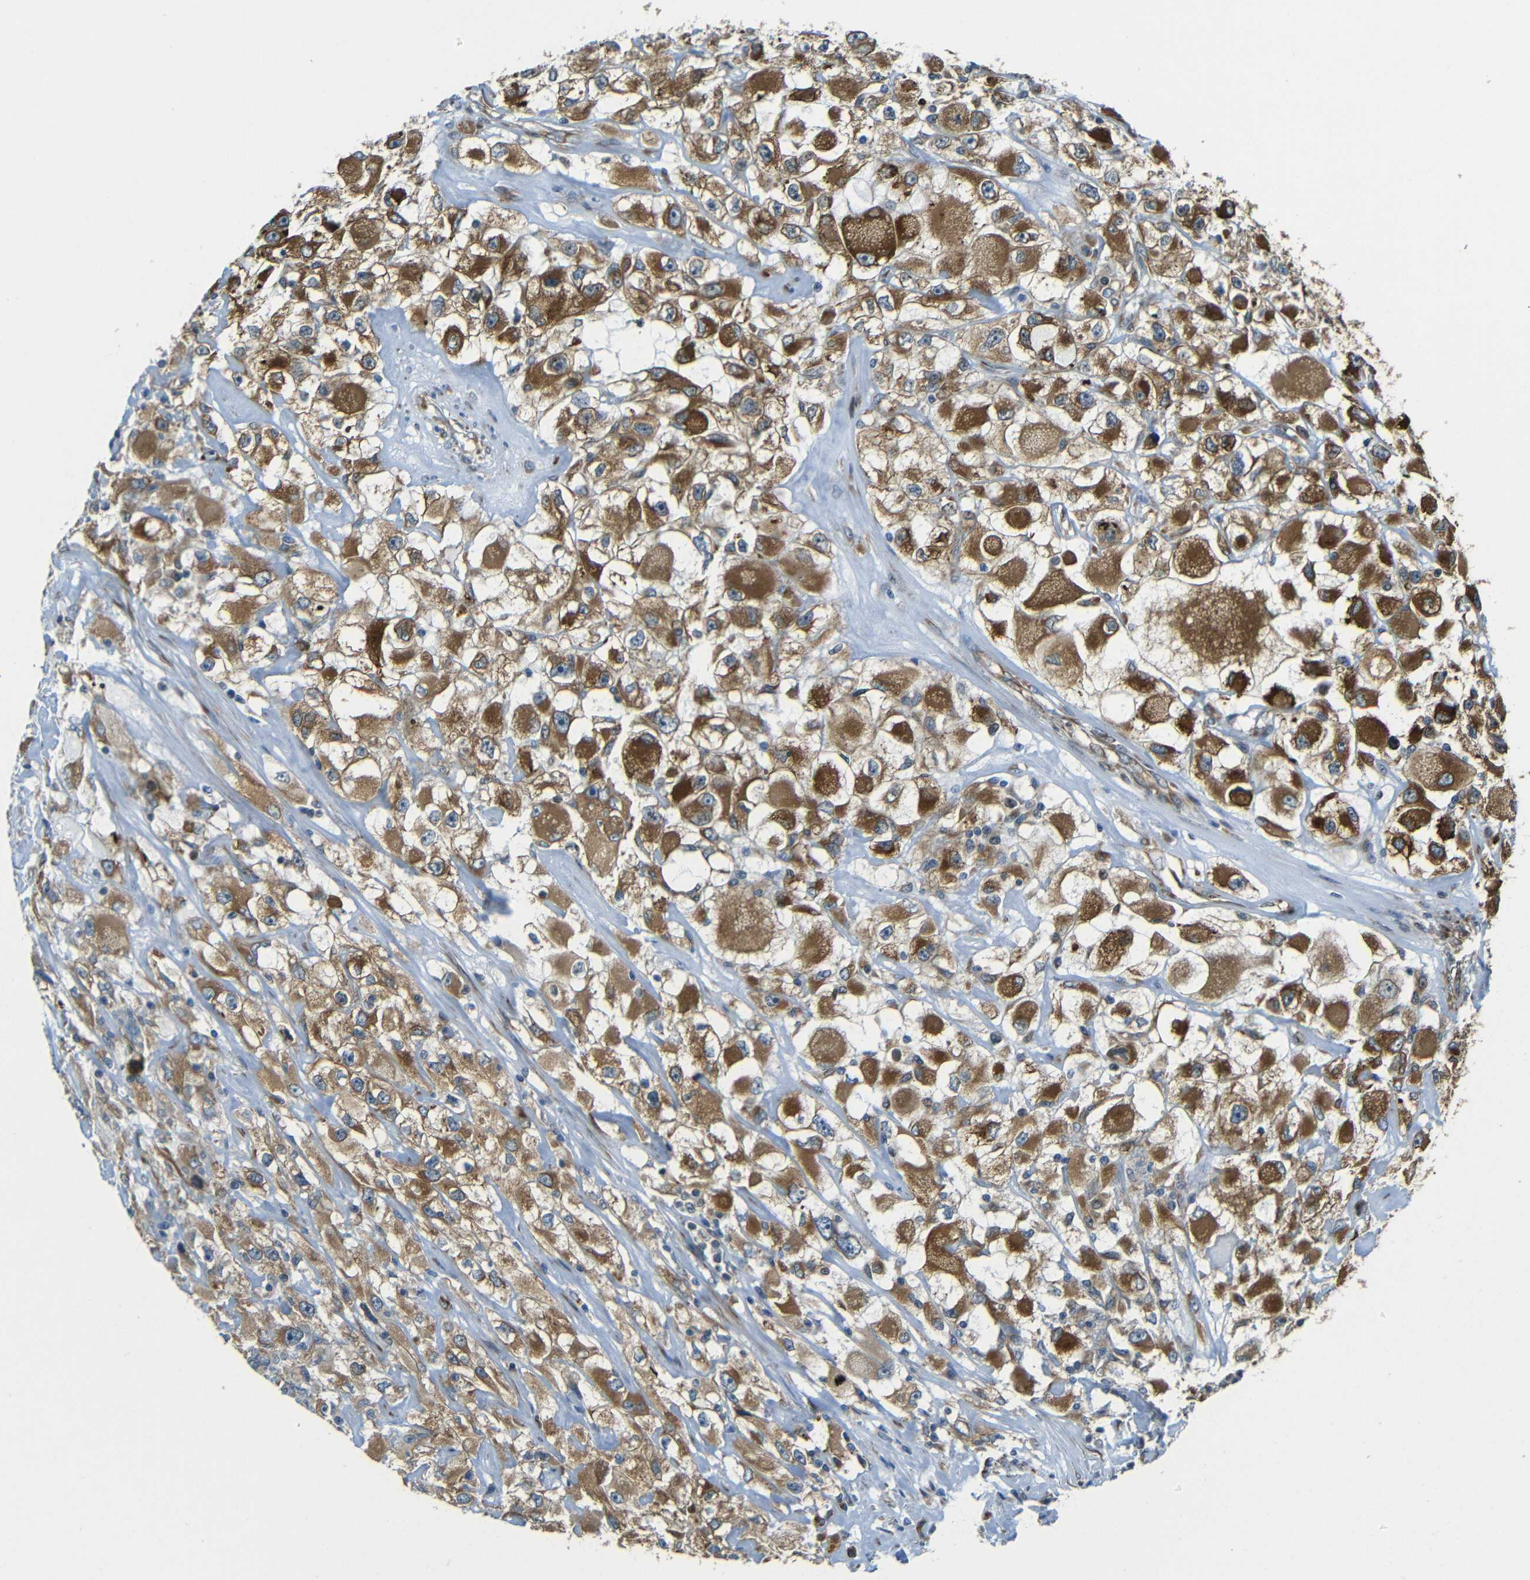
{"staining": {"intensity": "strong", "quantity": ">75%", "location": "cytoplasmic/membranous"}, "tissue": "renal cancer", "cell_type": "Tumor cells", "image_type": "cancer", "snomed": [{"axis": "morphology", "description": "Adenocarcinoma, NOS"}, {"axis": "topography", "description": "Kidney"}], "caption": "The photomicrograph exhibits staining of renal adenocarcinoma, revealing strong cytoplasmic/membranous protein expression (brown color) within tumor cells. Immunohistochemistry stains the protein in brown and the nuclei are stained blue.", "gene": "VAPB", "patient": {"sex": "female", "age": 52}}